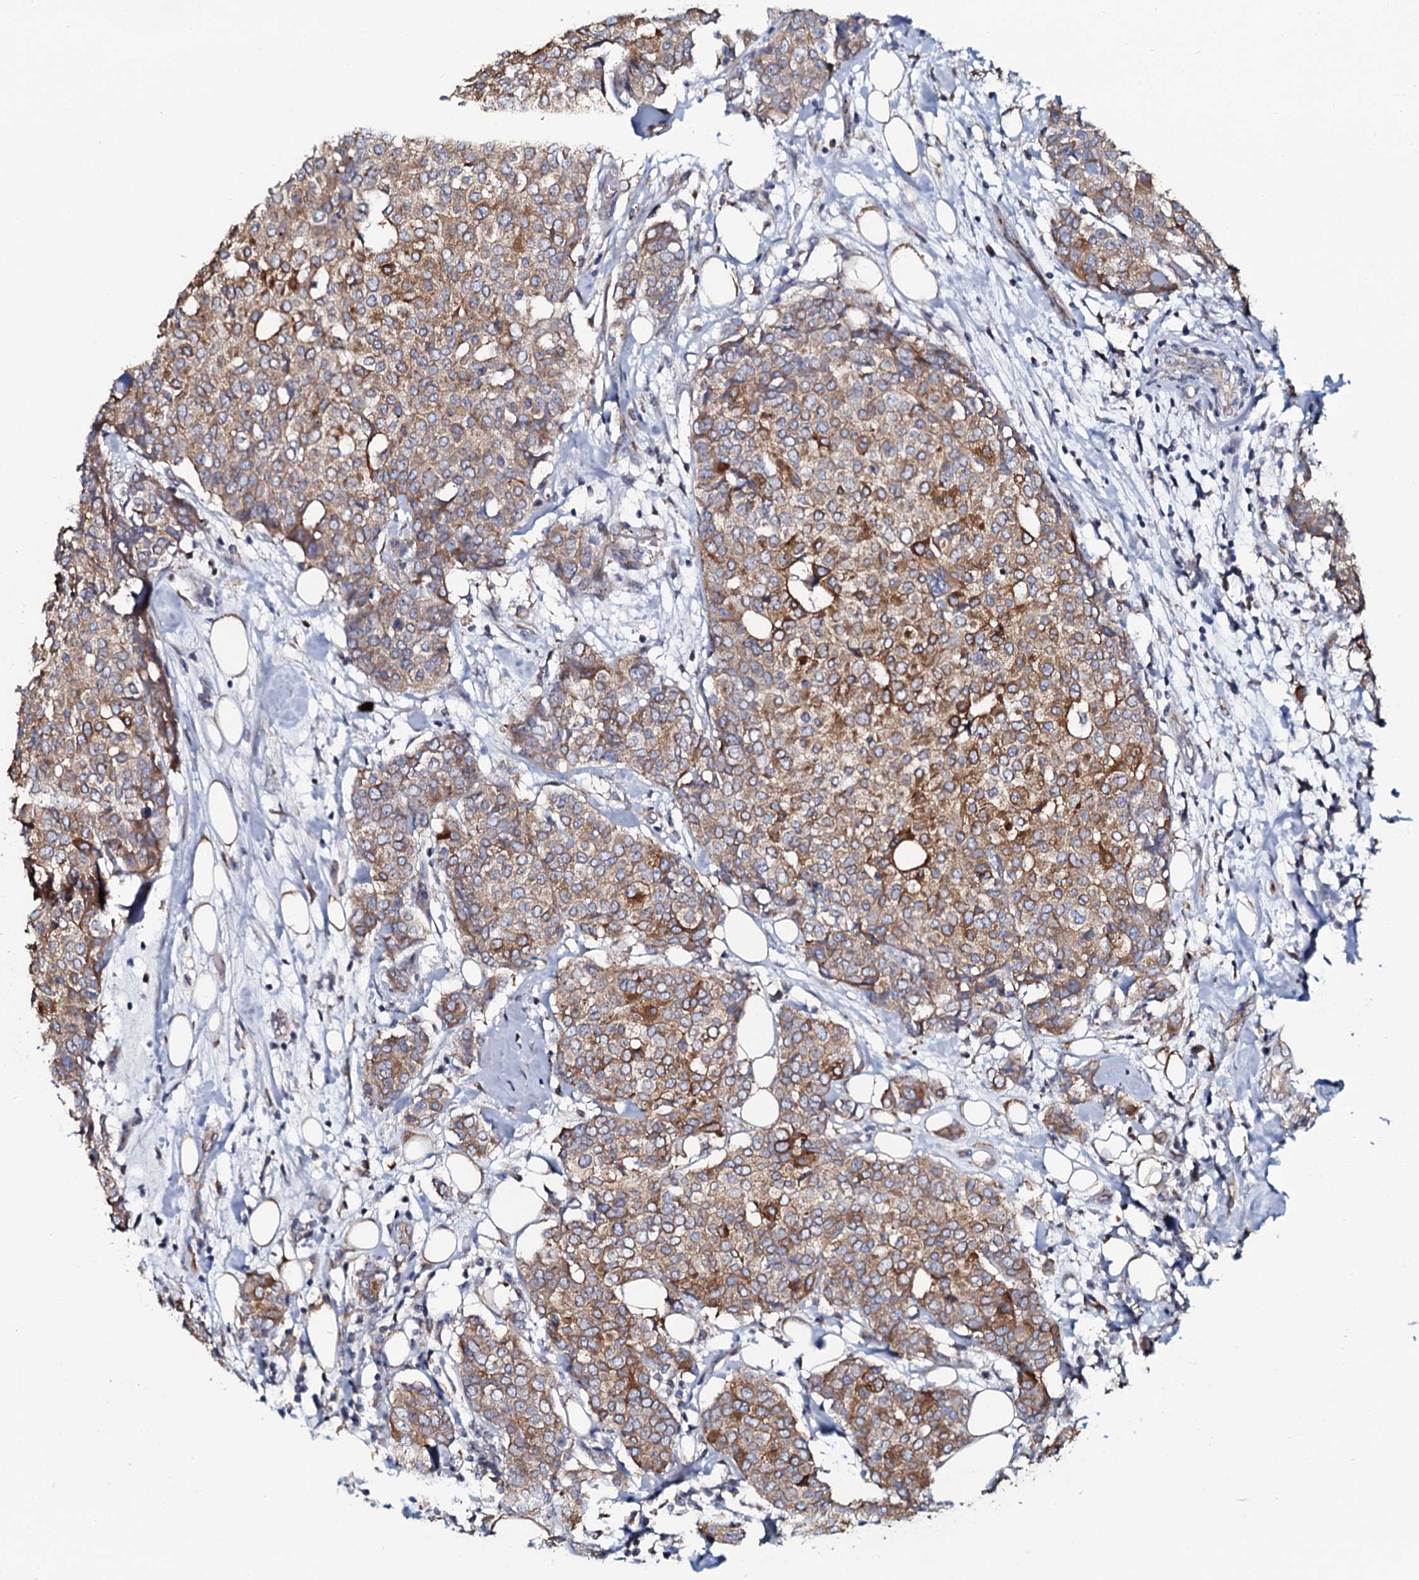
{"staining": {"intensity": "moderate", "quantity": ">75%", "location": "cytoplasmic/membranous"}, "tissue": "breast cancer", "cell_type": "Tumor cells", "image_type": "cancer", "snomed": [{"axis": "morphology", "description": "Lobular carcinoma"}, {"axis": "topography", "description": "Breast"}], "caption": "Protein expression analysis of breast cancer (lobular carcinoma) displays moderate cytoplasmic/membranous expression in about >75% of tumor cells.", "gene": "TMEM151A", "patient": {"sex": "female", "age": 51}}